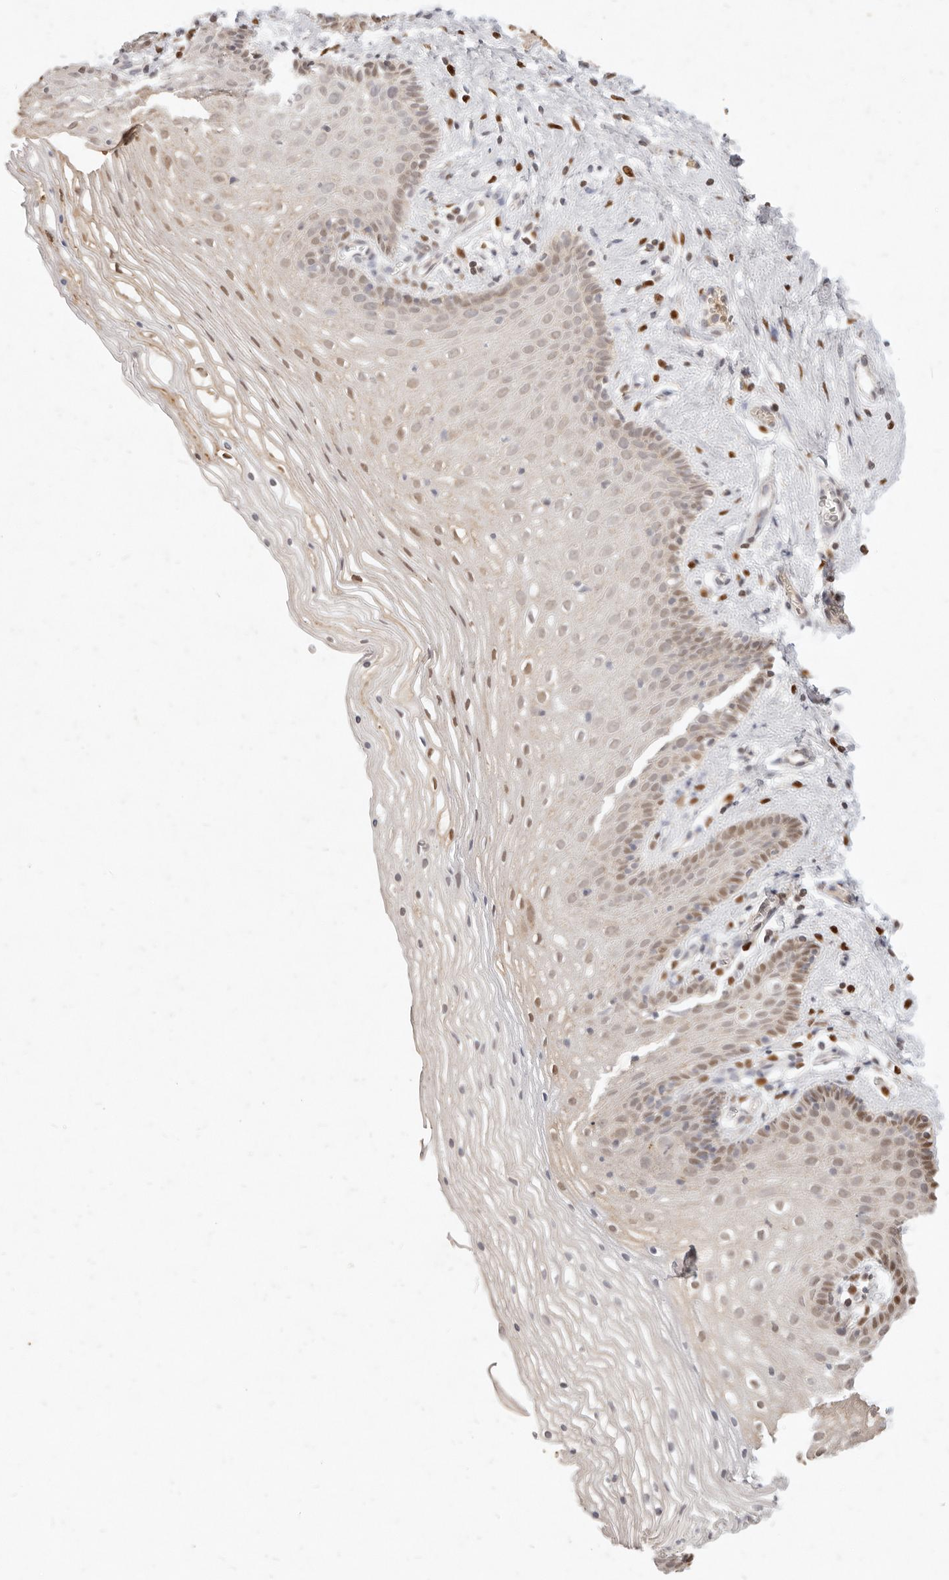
{"staining": {"intensity": "moderate", "quantity": "25%-75%", "location": "cytoplasmic/membranous,nuclear"}, "tissue": "vagina", "cell_type": "Squamous epithelial cells", "image_type": "normal", "snomed": [{"axis": "morphology", "description": "Normal tissue, NOS"}, {"axis": "topography", "description": "Vagina"}], "caption": "Protein staining of benign vagina demonstrates moderate cytoplasmic/membranous,nuclear positivity in about 25%-75% of squamous epithelial cells.", "gene": "ASCL3", "patient": {"sex": "female", "age": 32}}